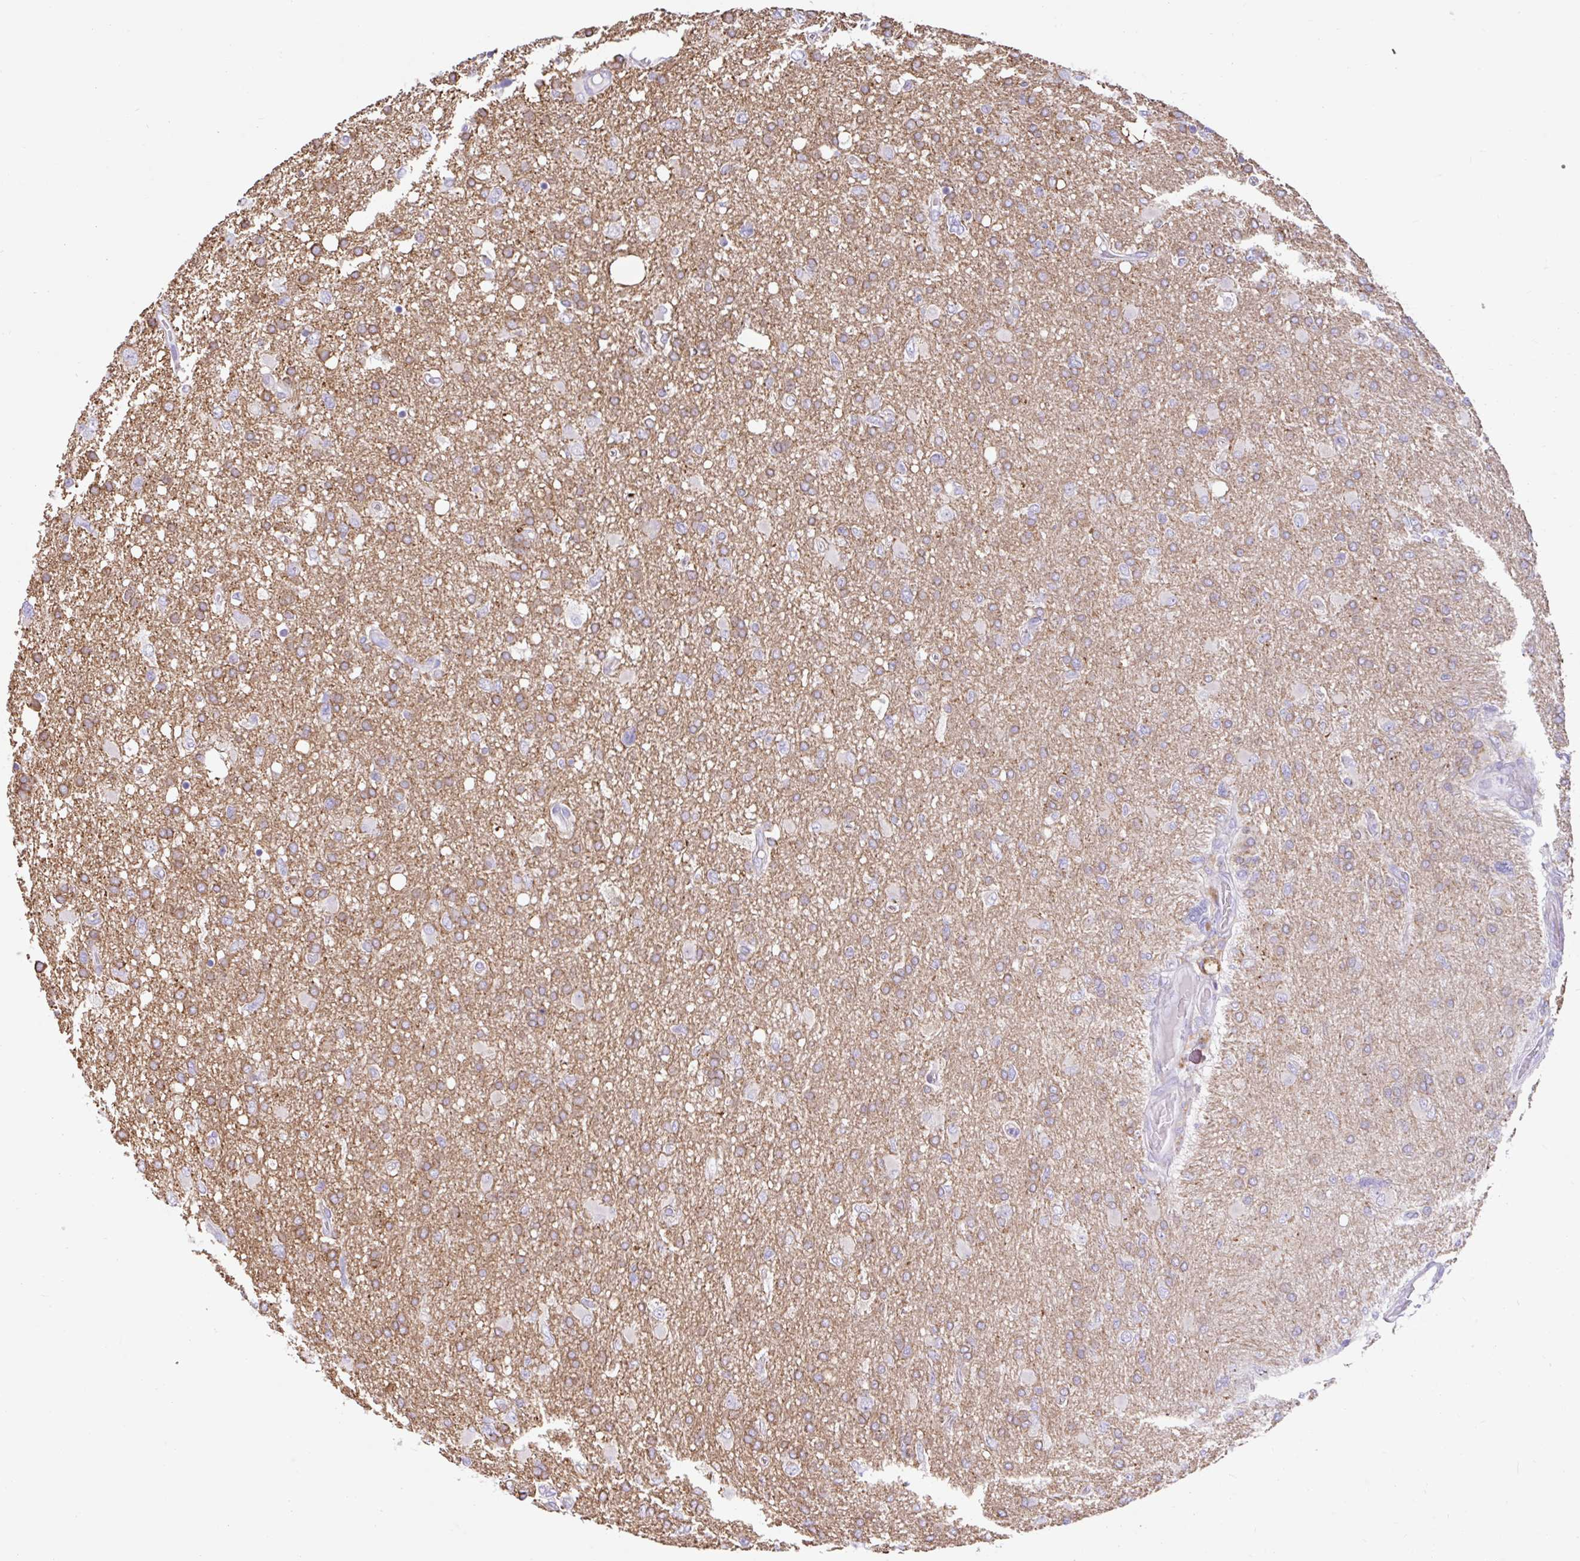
{"staining": {"intensity": "moderate", "quantity": "25%-75%", "location": "cytoplasmic/membranous"}, "tissue": "glioma", "cell_type": "Tumor cells", "image_type": "cancer", "snomed": [{"axis": "morphology", "description": "Glioma, malignant, High grade"}, {"axis": "topography", "description": "Brain"}], "caption": "This micrograph exhibits IHC staining of glioma, with medium moderate cytoplasmic/membranous expression in approximately 25%-75% of tumor cells.", "gene": "ZNF33A", "patient": {"sex": "male", "age": 61}}